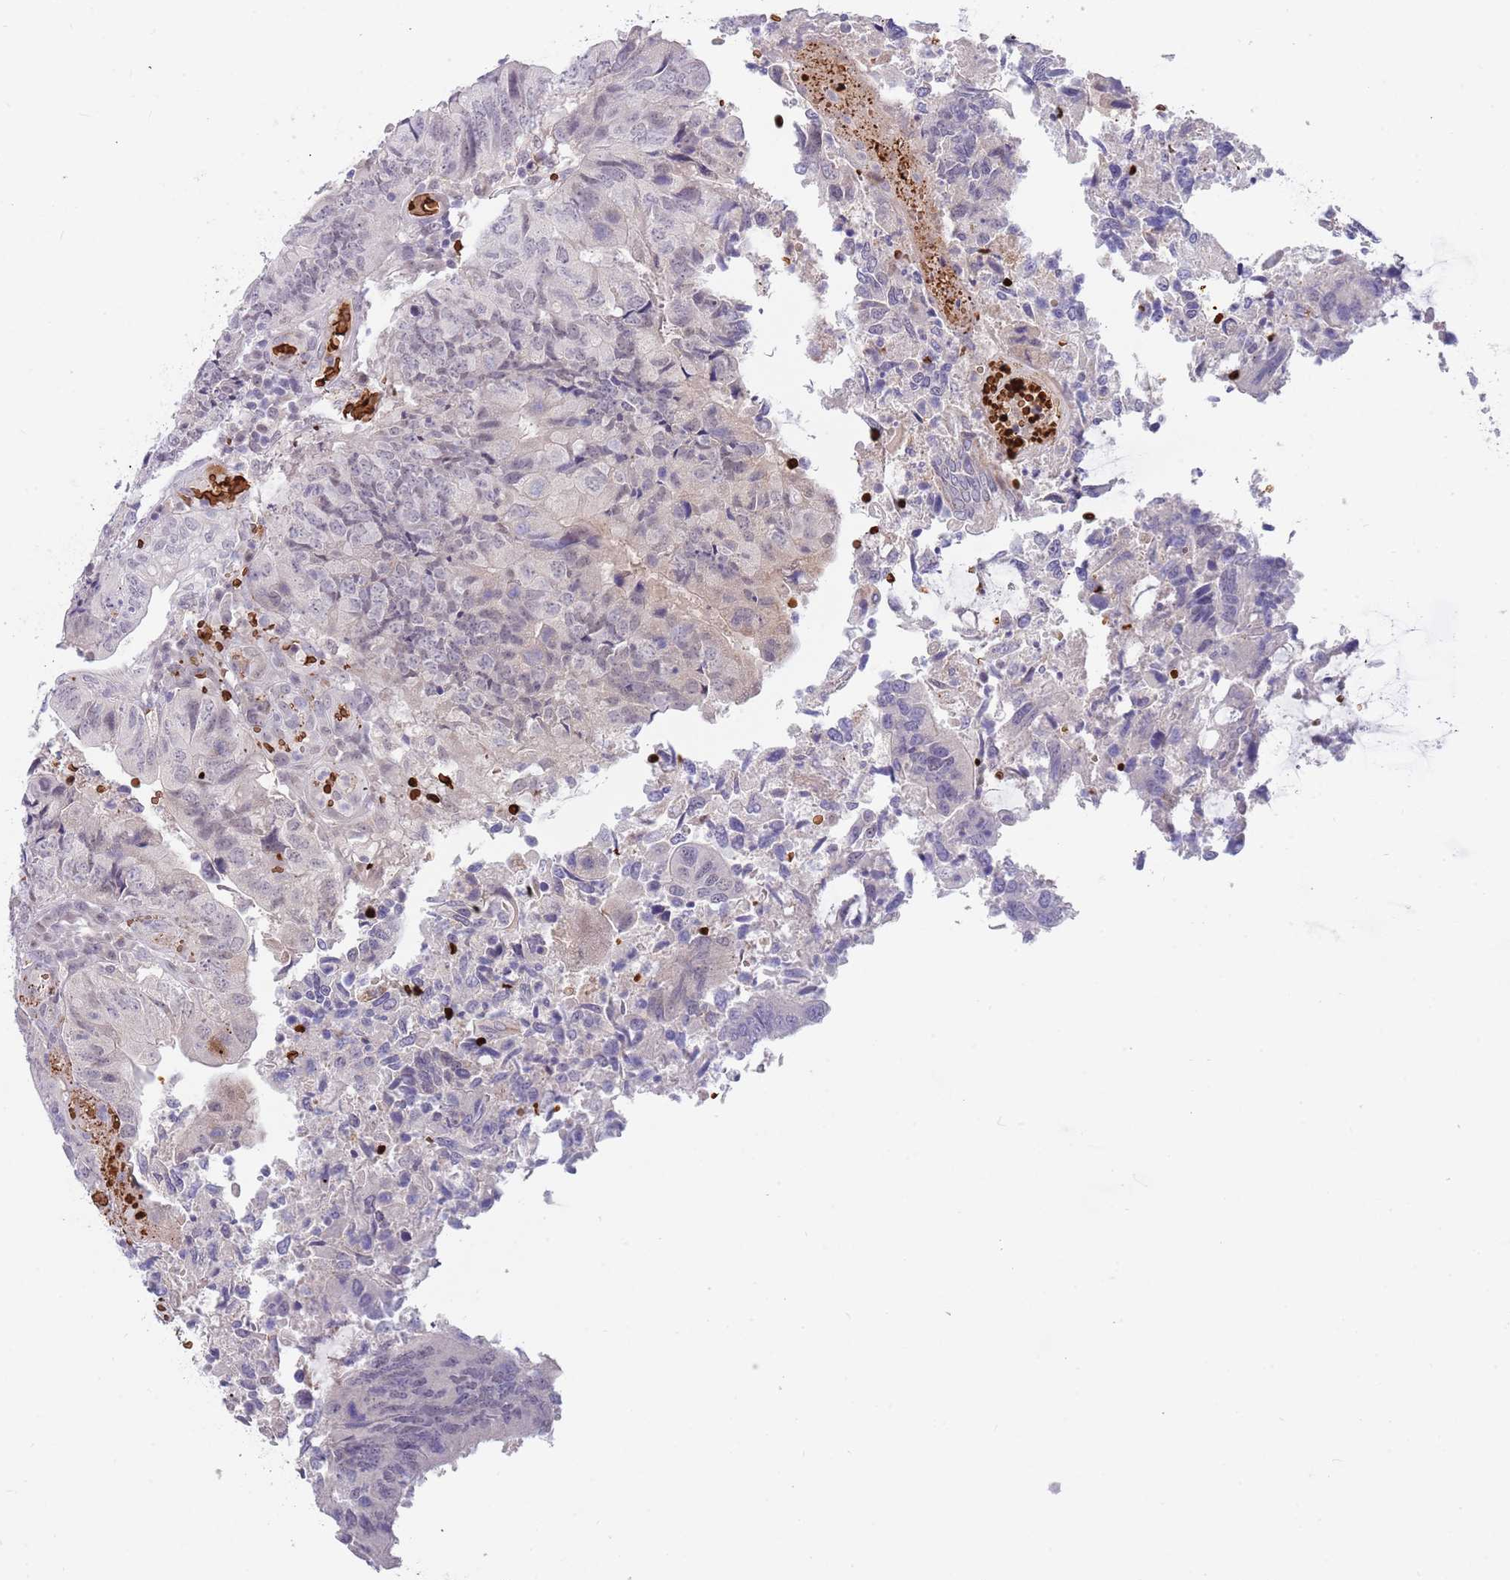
{"staining": {"intensity": "negative", "quantity": "none", "location": "none"}, "tissue": "colorectal cancer", "cell_type": "Tumor cells", "image_type": "cancer", "snomed": [{"axis": "morphology", "description": "Adenocarcinoma, NOS"}, {"axis": "topography", "description": "Colon"}], "caption": "The immunohistochemistry (IHC) image has no significant staining in tumor cells of adenocarcinoma (colorectal) tissue.", "gene": "LYPD6B", "patient": {"sex": "female", "age": 67}}